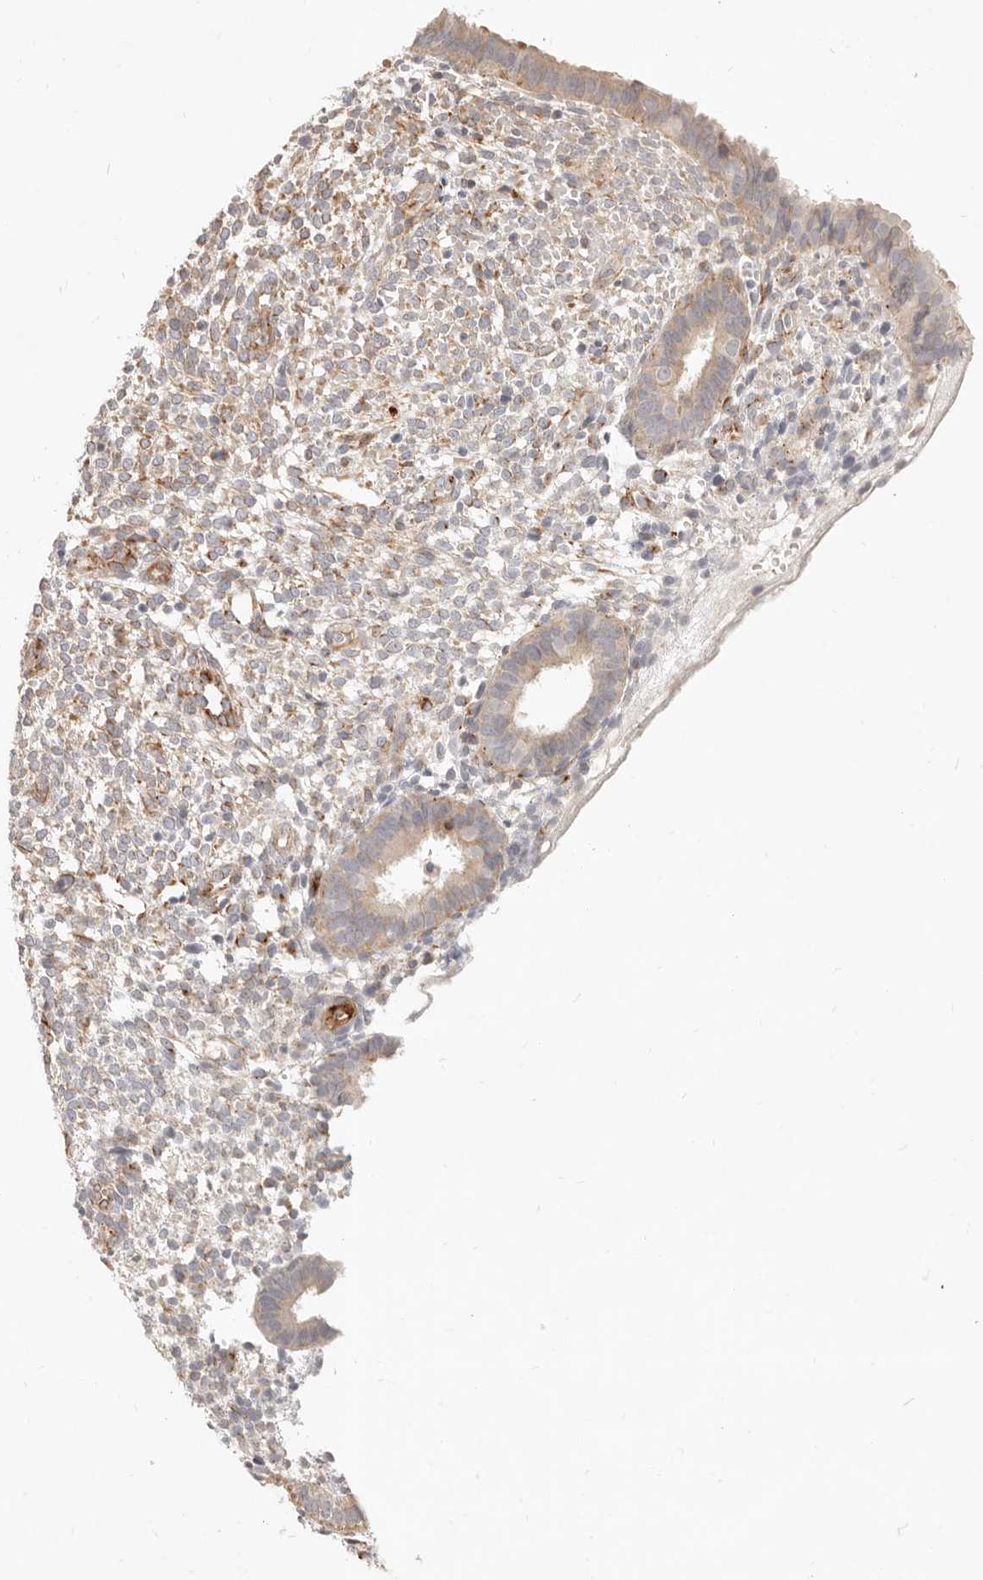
{"staining": {"intensity": "moderate", "quantity": "<25%", "location": "cytoplasmic/membranous"}, "tissue": "endometrium", "cell_type": "Cells in endometrial stroma", "image_type": "normal", "snomed": [{"axis": "morphology", "description": "Normal tissue, NOS"}, {"axis": "topography", "description": "Endometrium"}], "caption": "Immunohistochemistry (DAB (3,3'-diaminobenzidine)) staining of unremarkable human endometrium displays moderate cytoplasmic/membranous protein positivity in about <25% of cells in endometrial stroma.", "gene": "SASS6", "patient": {"sex": "female", "age": 46}}